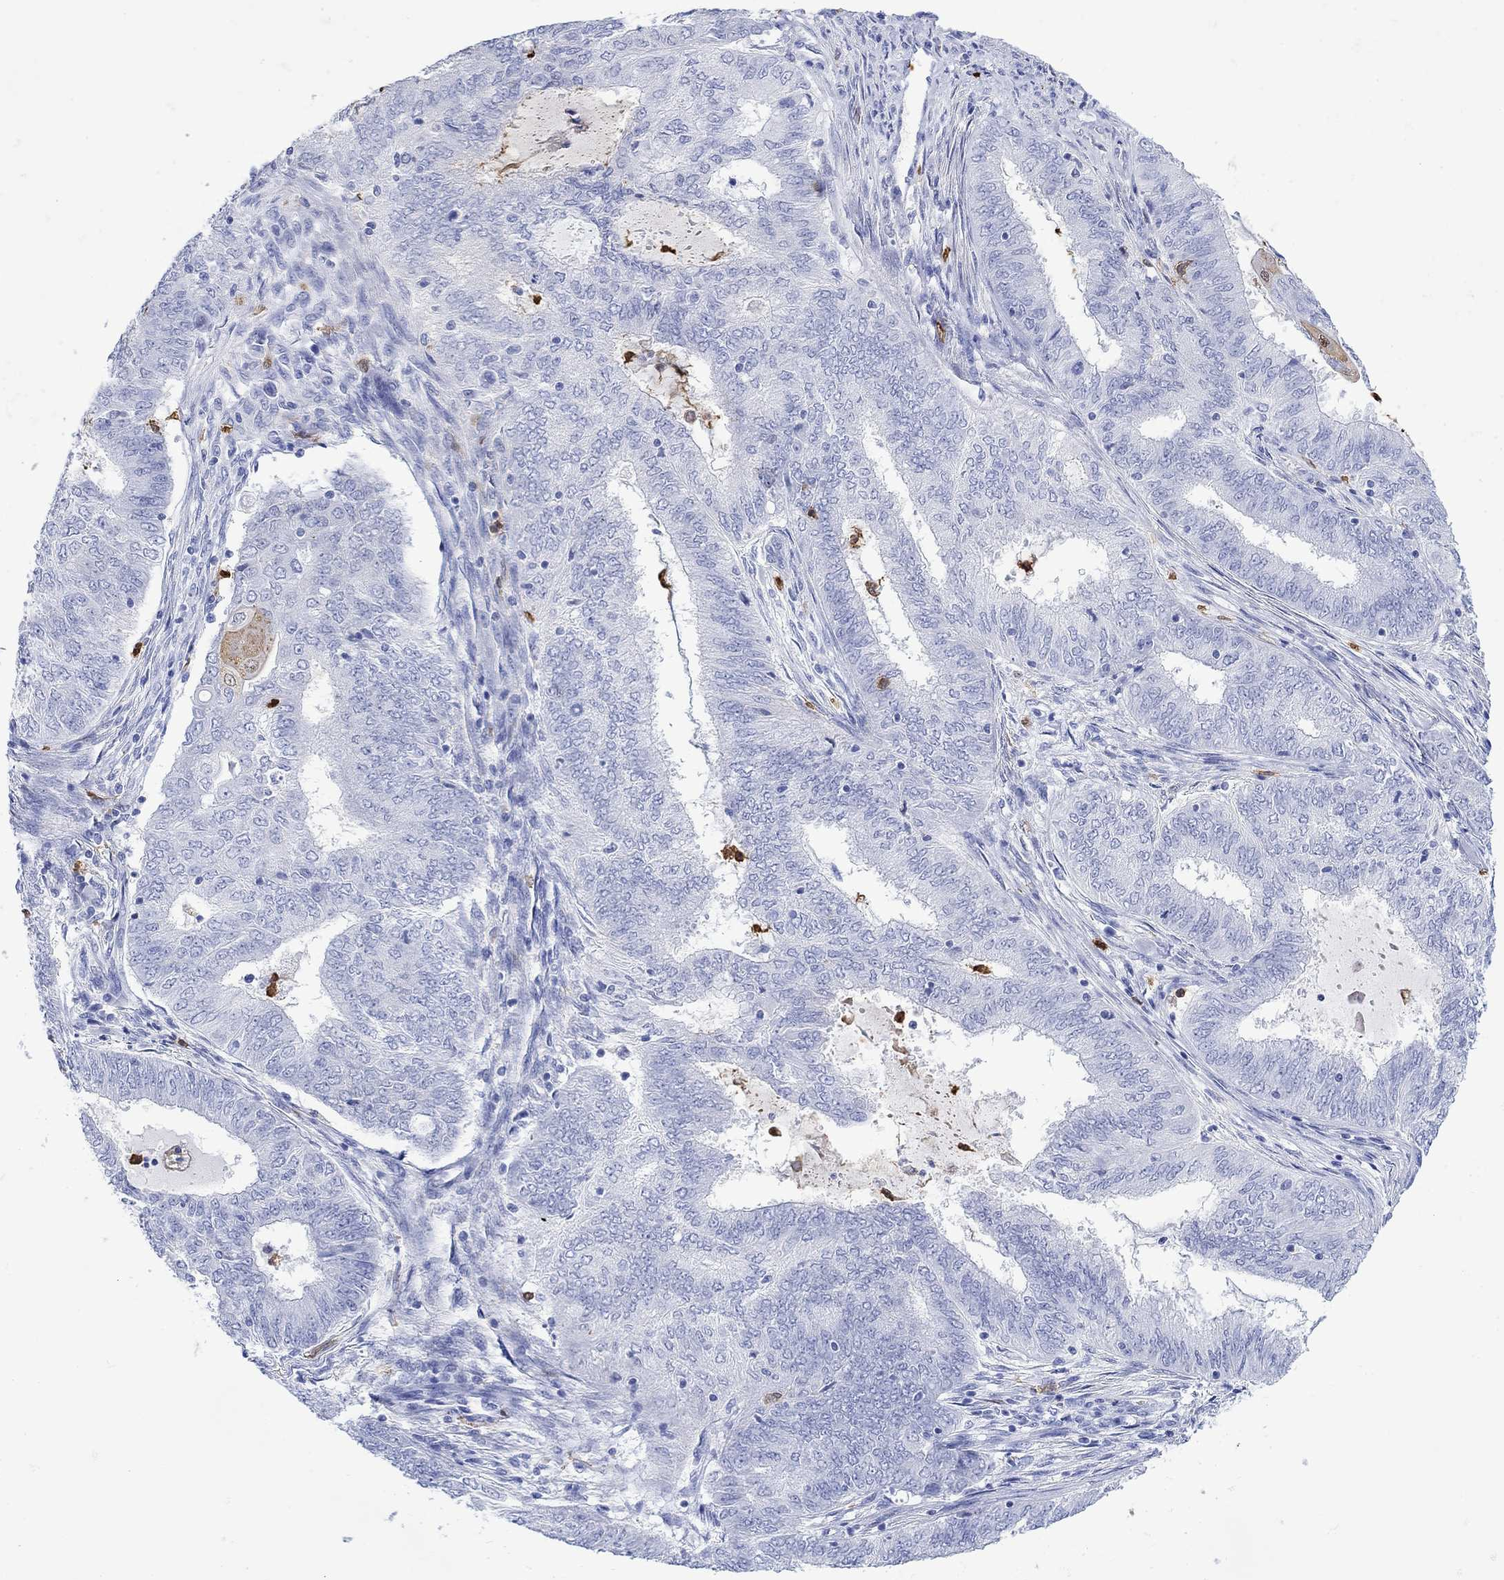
{"staining": {"intensity": "negative", "quantity": "none", "location": "none"}, "tissue": "endometrial cancer", "cell_type": "Tumor cells", "image_type": "cancer", "snomed": [{"axis": "morphology", "description": "Adenocarcinoma, NOS"}, {"axis": "topography", "description": "Endometrium"}], "caption": "Photomicrograph shows no protein staining in tumor cells of adenocarcinoma (endometrial) tissue. The staining was performed using DAB to visualize the protein expression in brown, while the nuclei were stained in blue with hematoxylin (Magnification: 20x).", "gene": "LINGO3", "patient": {"sex": "female", "age": 62}}